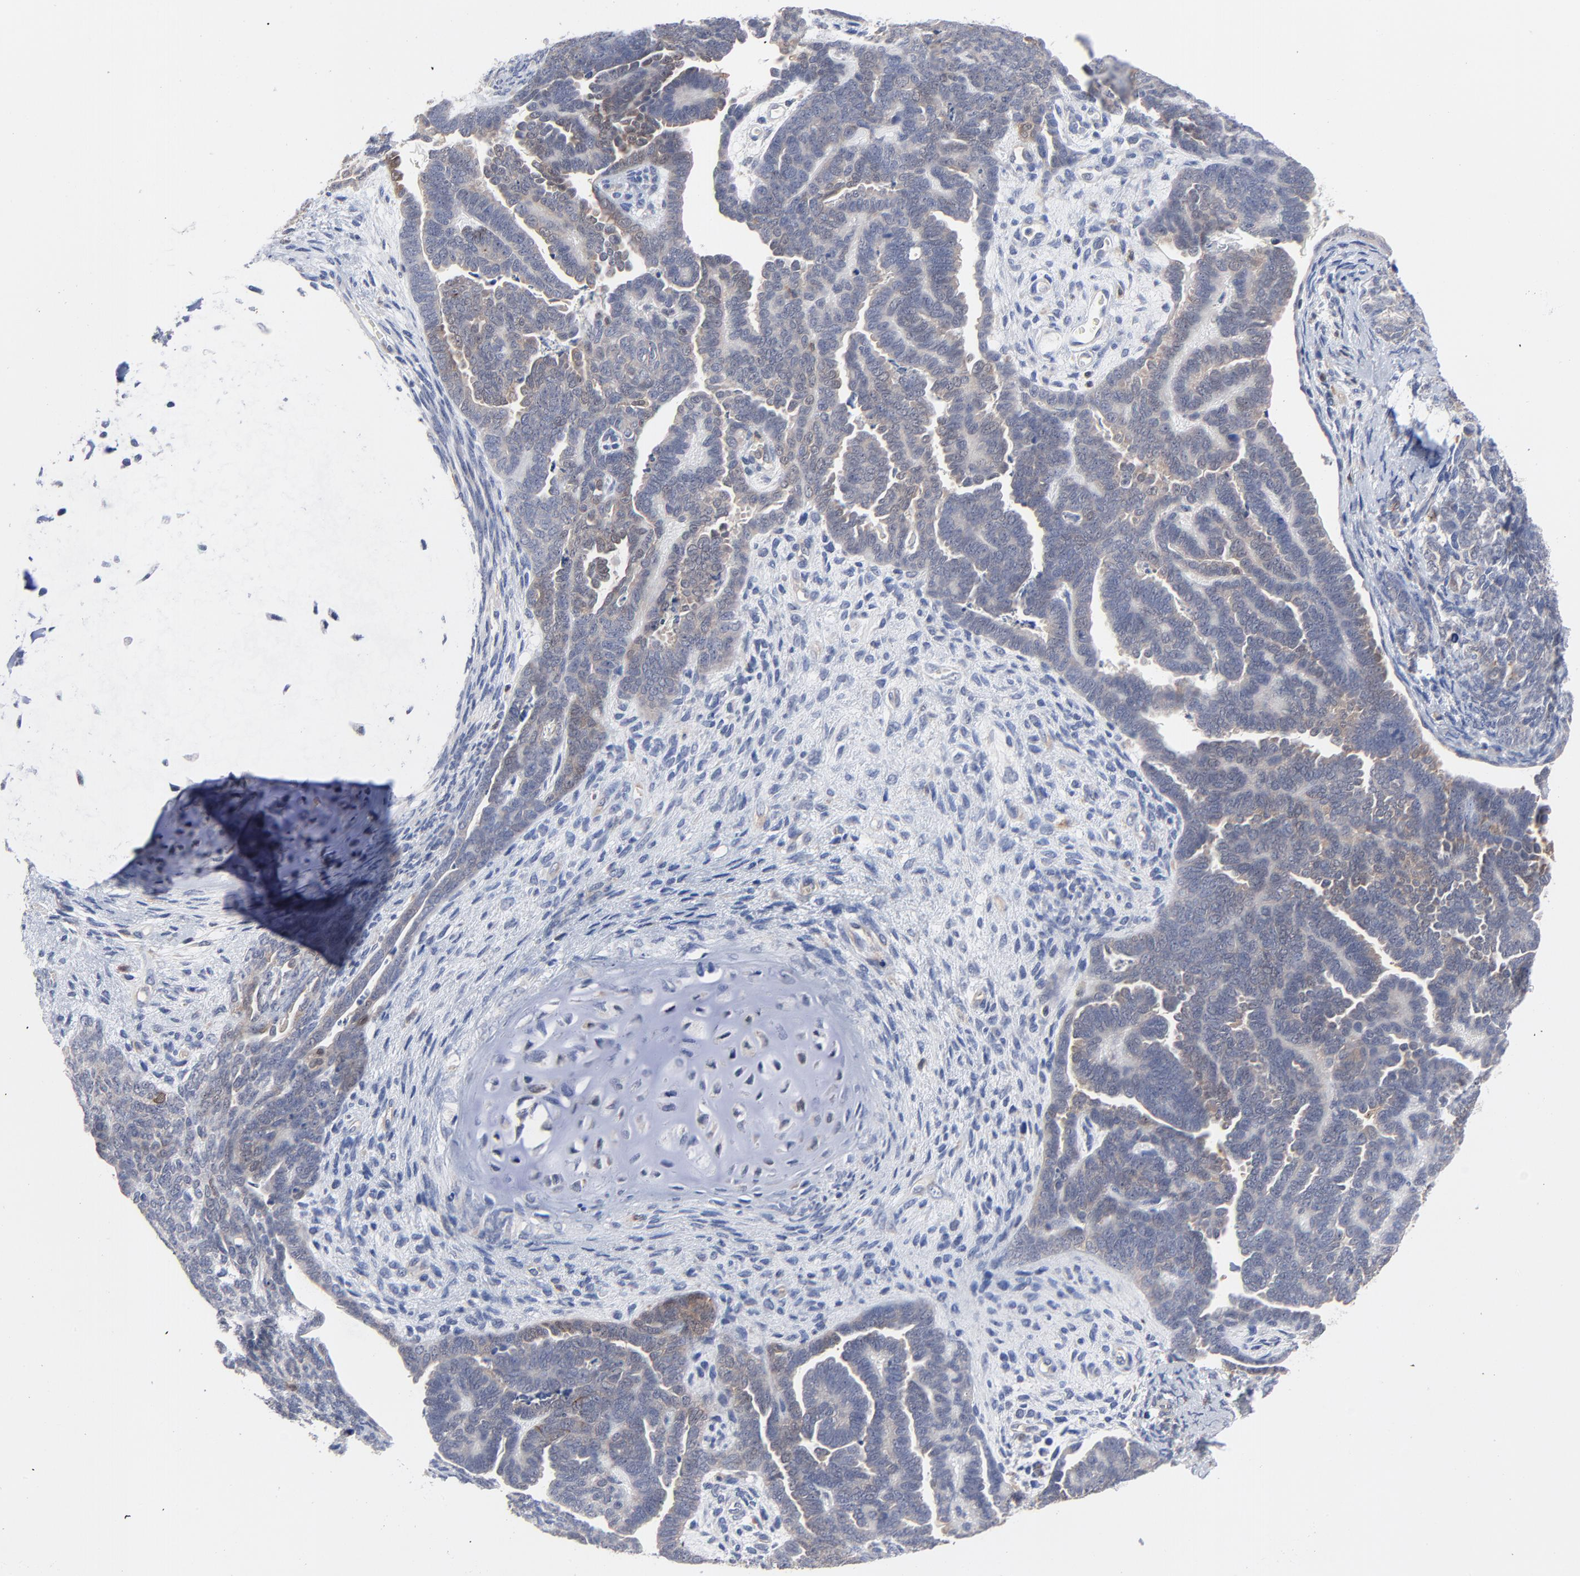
{"staining": {"intensity": "weak", "quantity": "<25%", "location": "cytoplasmic/membranous"}, "tissue": "endometrial cancer", "cell_type": "Tumor cells", "image_type": "cancer", "snomed": [{"axis": "morphology", "description": "Neoplasm, malignant, NOS"}, {"axis": "topography", "description": "Endometrium"}], "caption": "This is an IHC image of malignant neoplasm (endometrial). There is no positivity in tumor cells.", "gene": "CAB39L", "patient": {"sex": "female", "age": 74}}